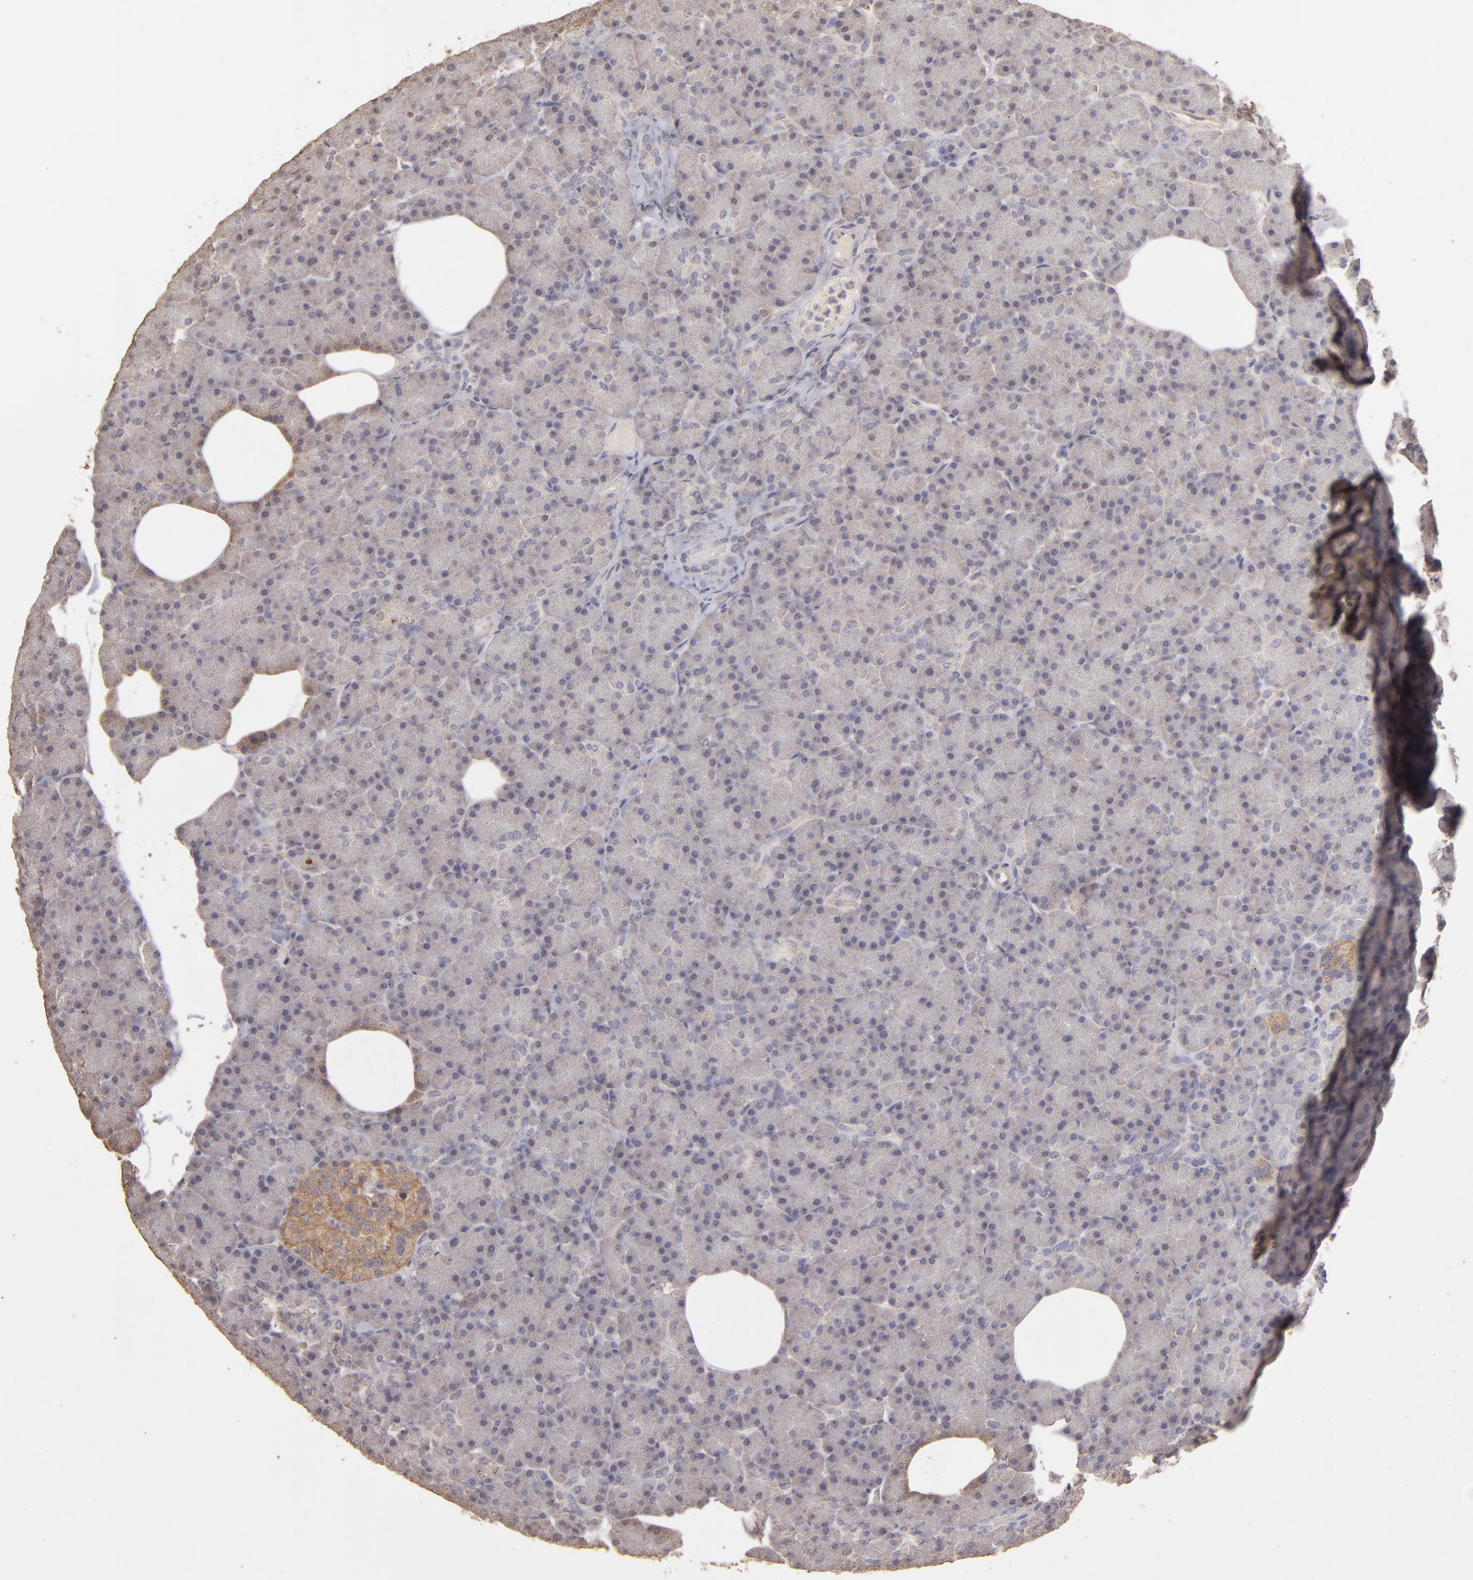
{"staining": {"intensity": "weak", "quantity": "<25%", "location": "cytoplasmic/membranous"}, "tissue": "pancreas", "cell_type": "Exocrine glandular cells", "image_type": "normal", "snomed": [{"axis": "morphology", "description": "Normal tissue, NOS"}, {"axis": "topography", "description": "Pancreas"}], "caption": "Pancreas stained for a protein using IHC shows no expression exocrine glandular cells.", "gene": "FAT1", "patient": {"sex": "female", "age": 43}}